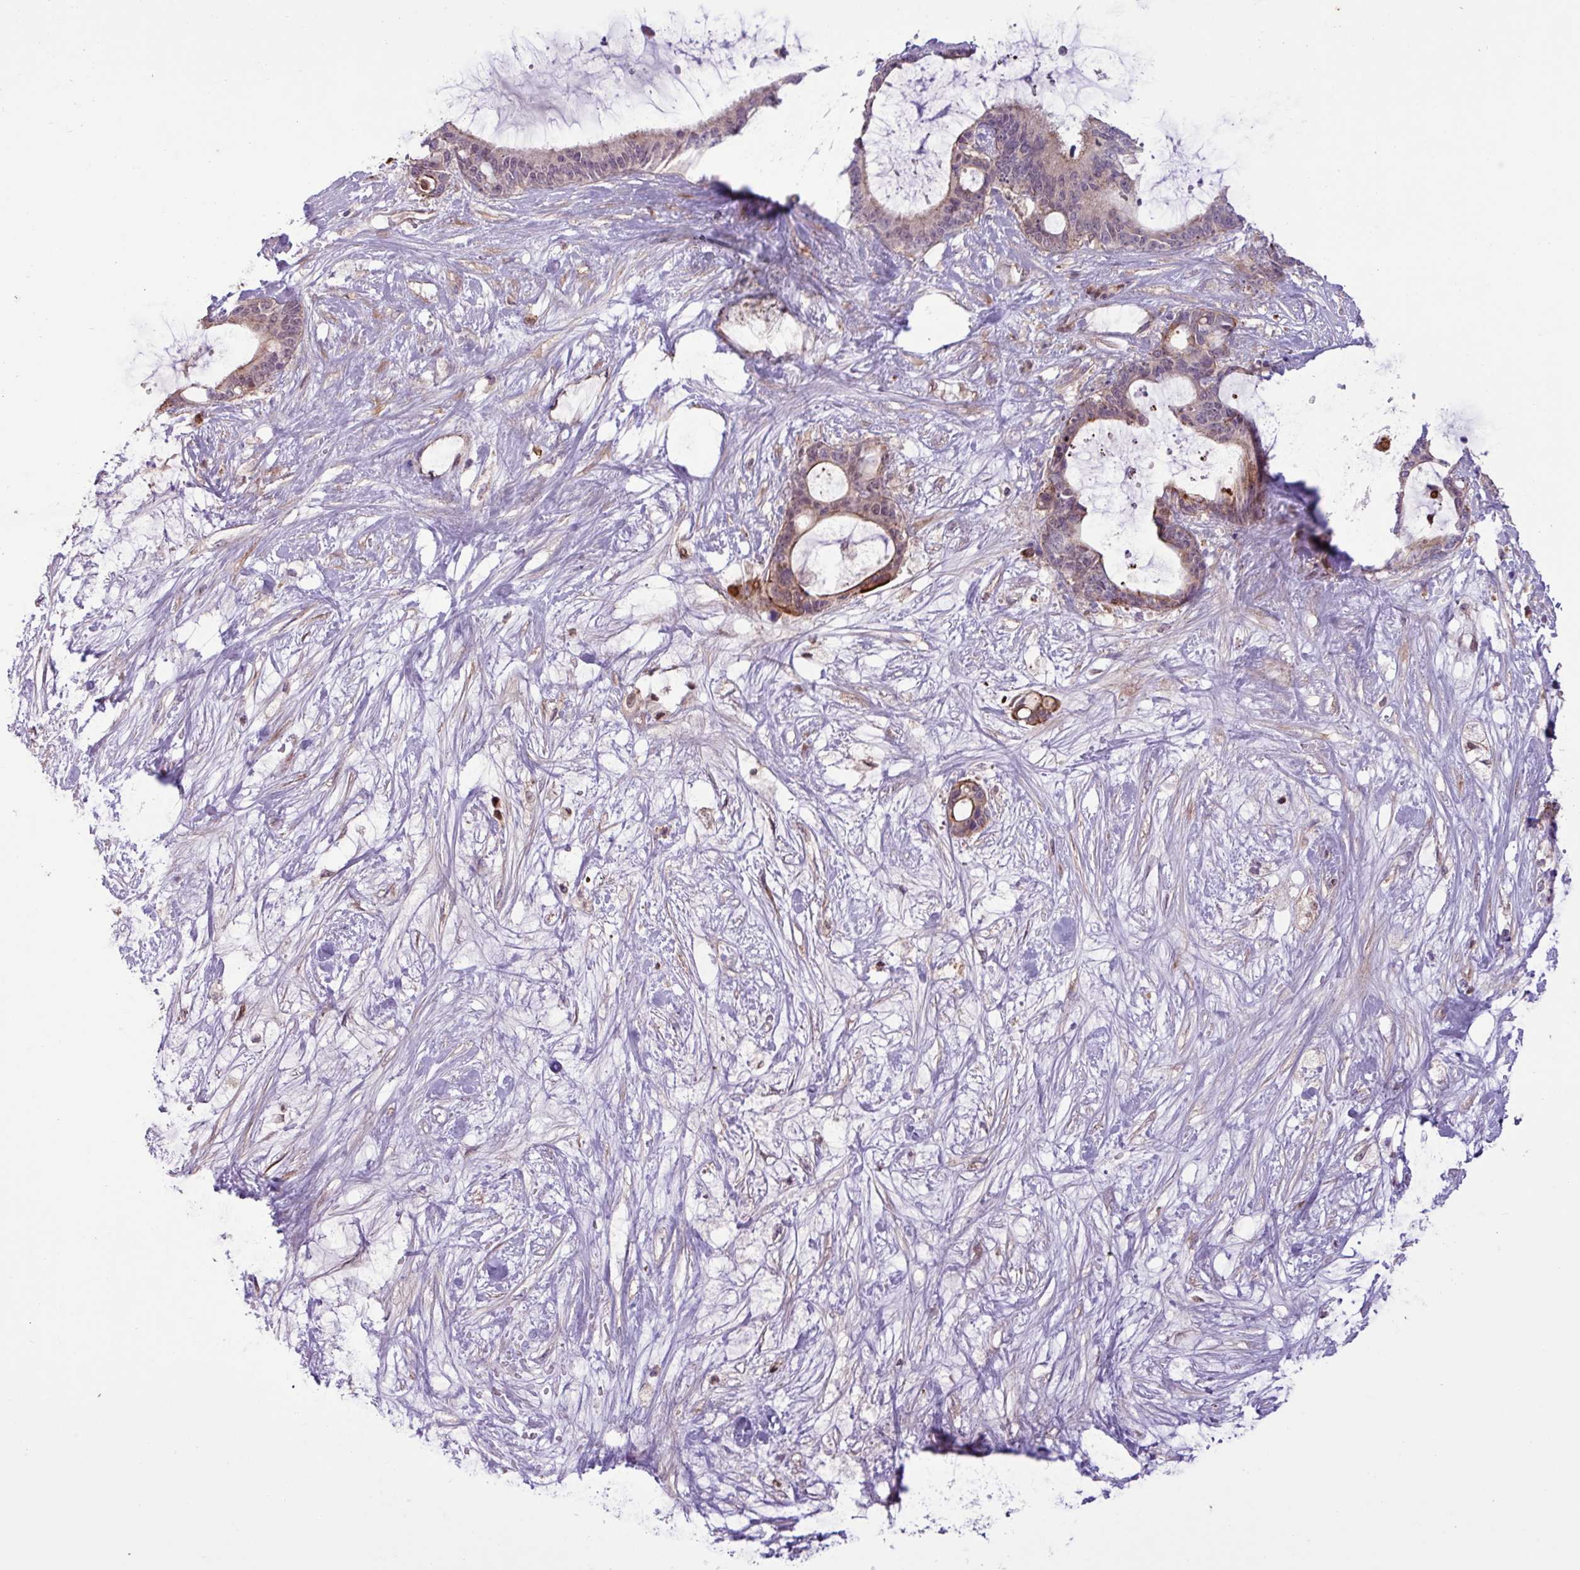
{"staining": {"intensity": "moderate", "quantity": "<25%", "location": "cytoplasmic/membranous"}, "tissue": "liver cancer", "cell_type": "Tumor cells", "image_type": "cancer", "snomed": [{"axis": "morphology", "description": "Normal tissue, NOS"}, {"axis": "morphology", "description": "Cholangiocarcinoma"}, {"axis": "topography", "description": "Liver"}, {"axis": "topography", "description": "Peripheral nerve tissue"}], "caption": "A photomicrograph showing moderate cytoplasmic/membranous staining in approximately <25% of tumor cells in liver cancer (cholangiocarcinoma), as visualized by brown immunohistochemical staining.", "gene": "CNTRL", "patient": {"sex": "female", "age": 73}}